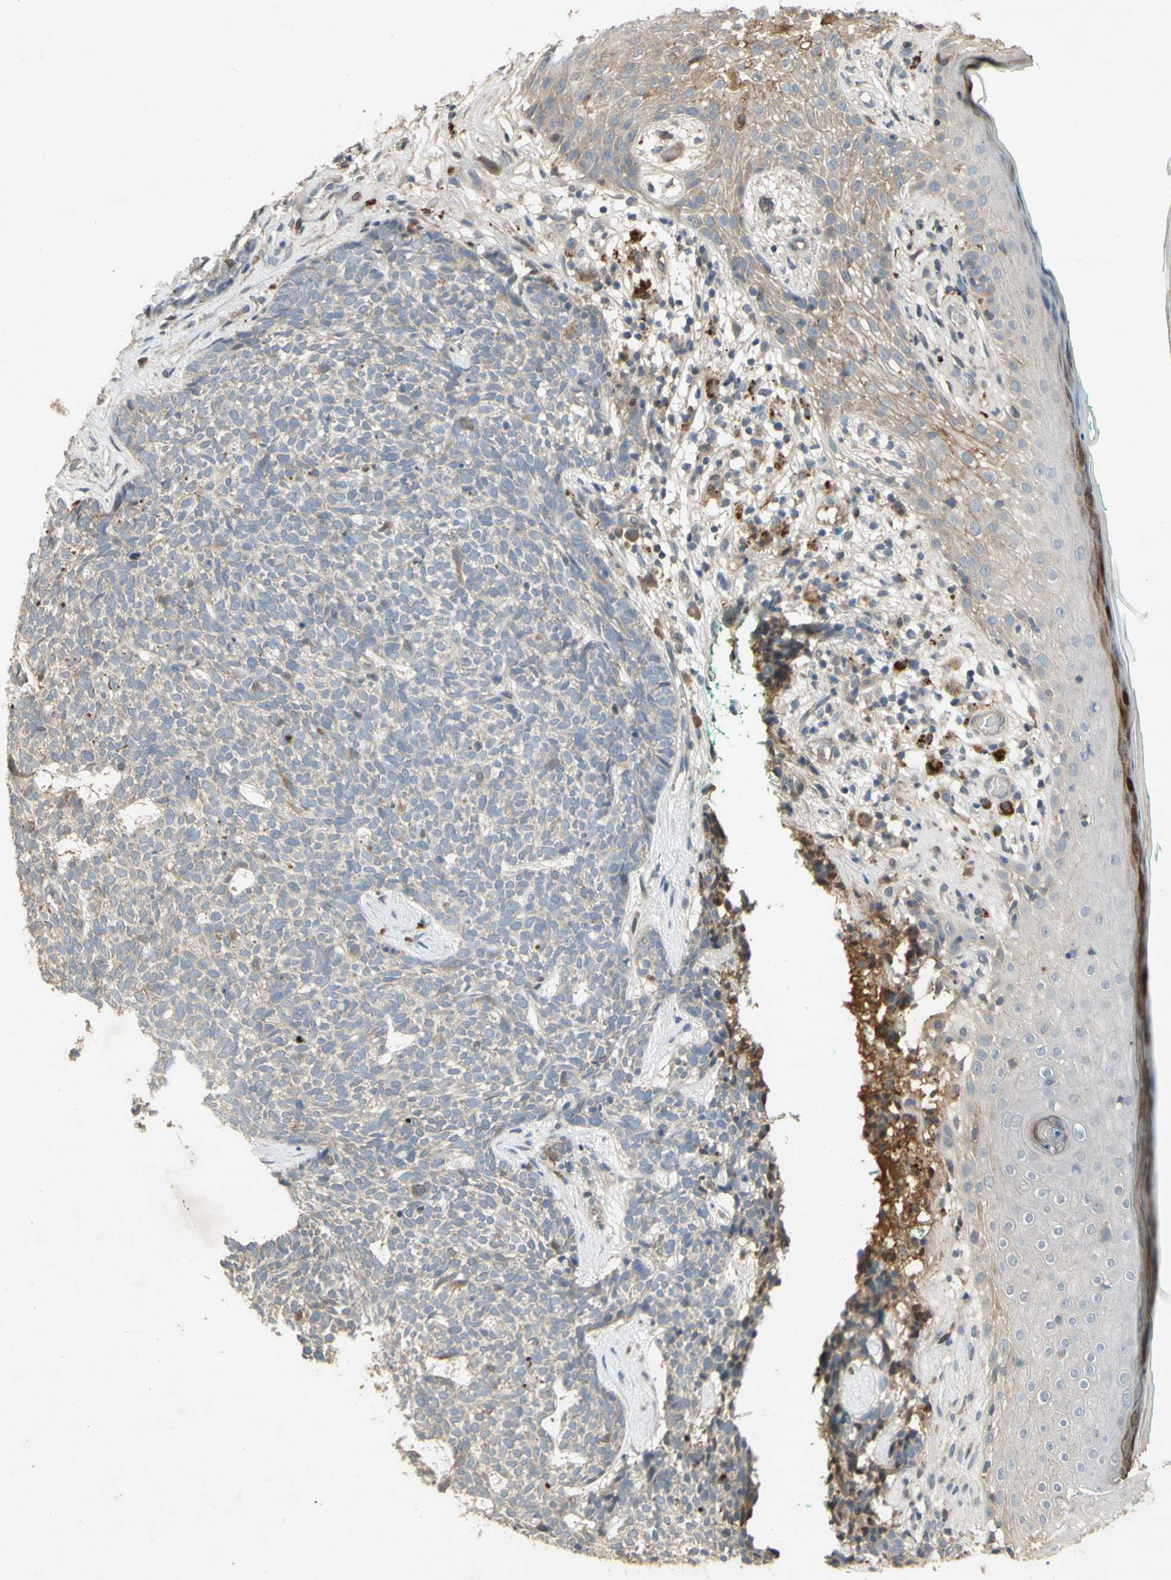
{"staining": {"intensity": "weak", "quantity": "<25%", "location": "cytoplasmic/membranous"}, "tissue": "skin cancer", "cell_type": "Tumor cells", "image_type": "cancer", "snomed": [{"axis": "morphology", "description": "Basal cell carcinoma"}, {"axis": "topography", "description": "Skin"}], "caption": "Tumor cells are negative for brown protein staining in basal cell carcinoma (skin).", "gene": "NRG4", "patient": {"sex": "female", "age": 84}}